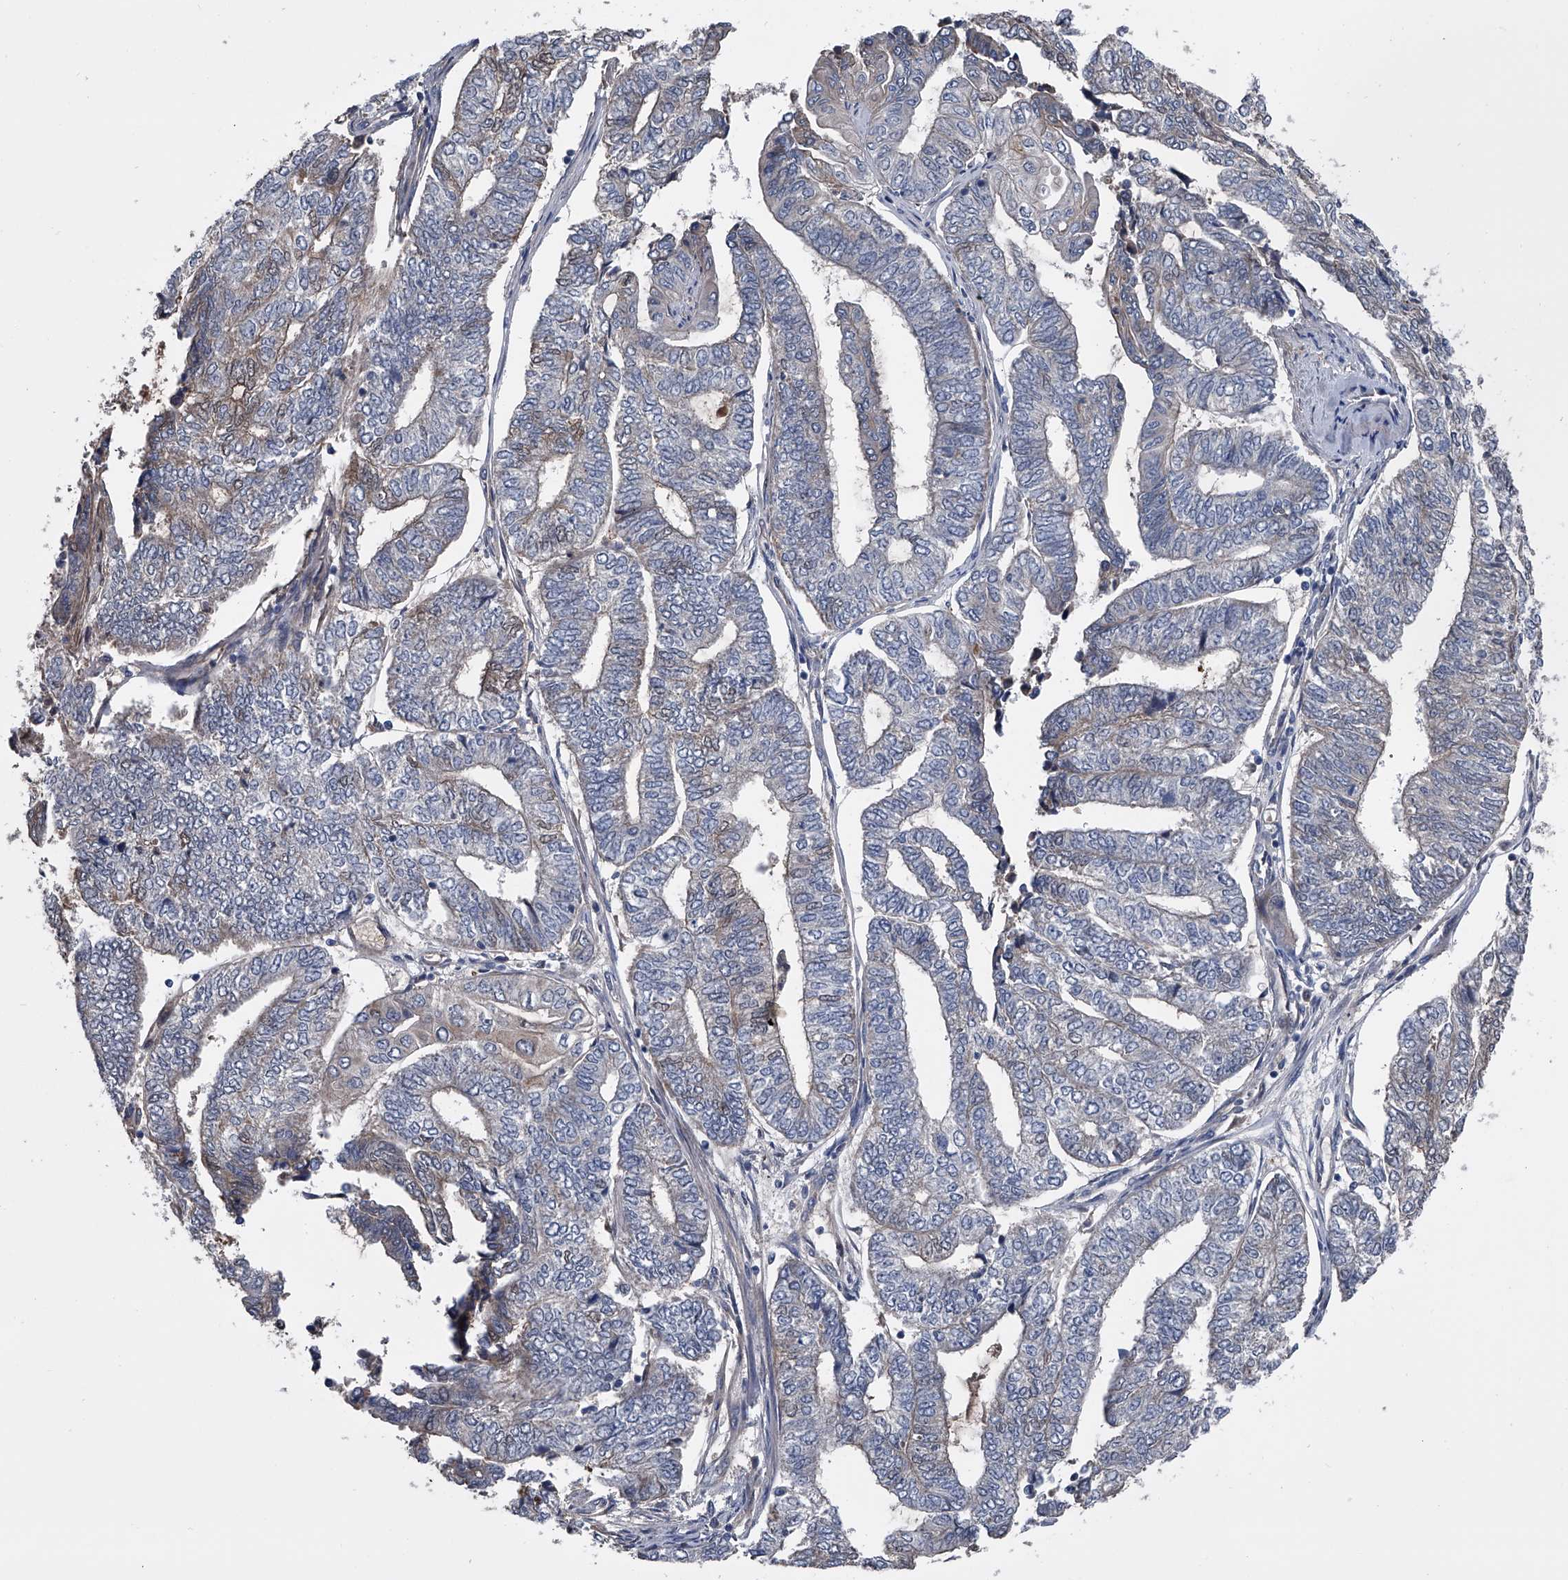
{"staining": {"intensity": "negative", "quantity": "none", "location": "none"}, "tissue": "endometrial cancer", "cell_type": "Tumor cells", "image_type": "cancer", "snomed": [{"axis": "morphology", "description": "Adenocarcinoma, NOS"}, {"axis": "topography", "description": "Uterus"}, {"axis": "topography", "description": "Endometrium"}], "caption": "Immunohistochemistry (IHC) of adenocarcinoma (endometrial) demonstrates no staining in tumor cells.", "gene": "KIF13A", "patient": {"sex": "female", "age": 70}}